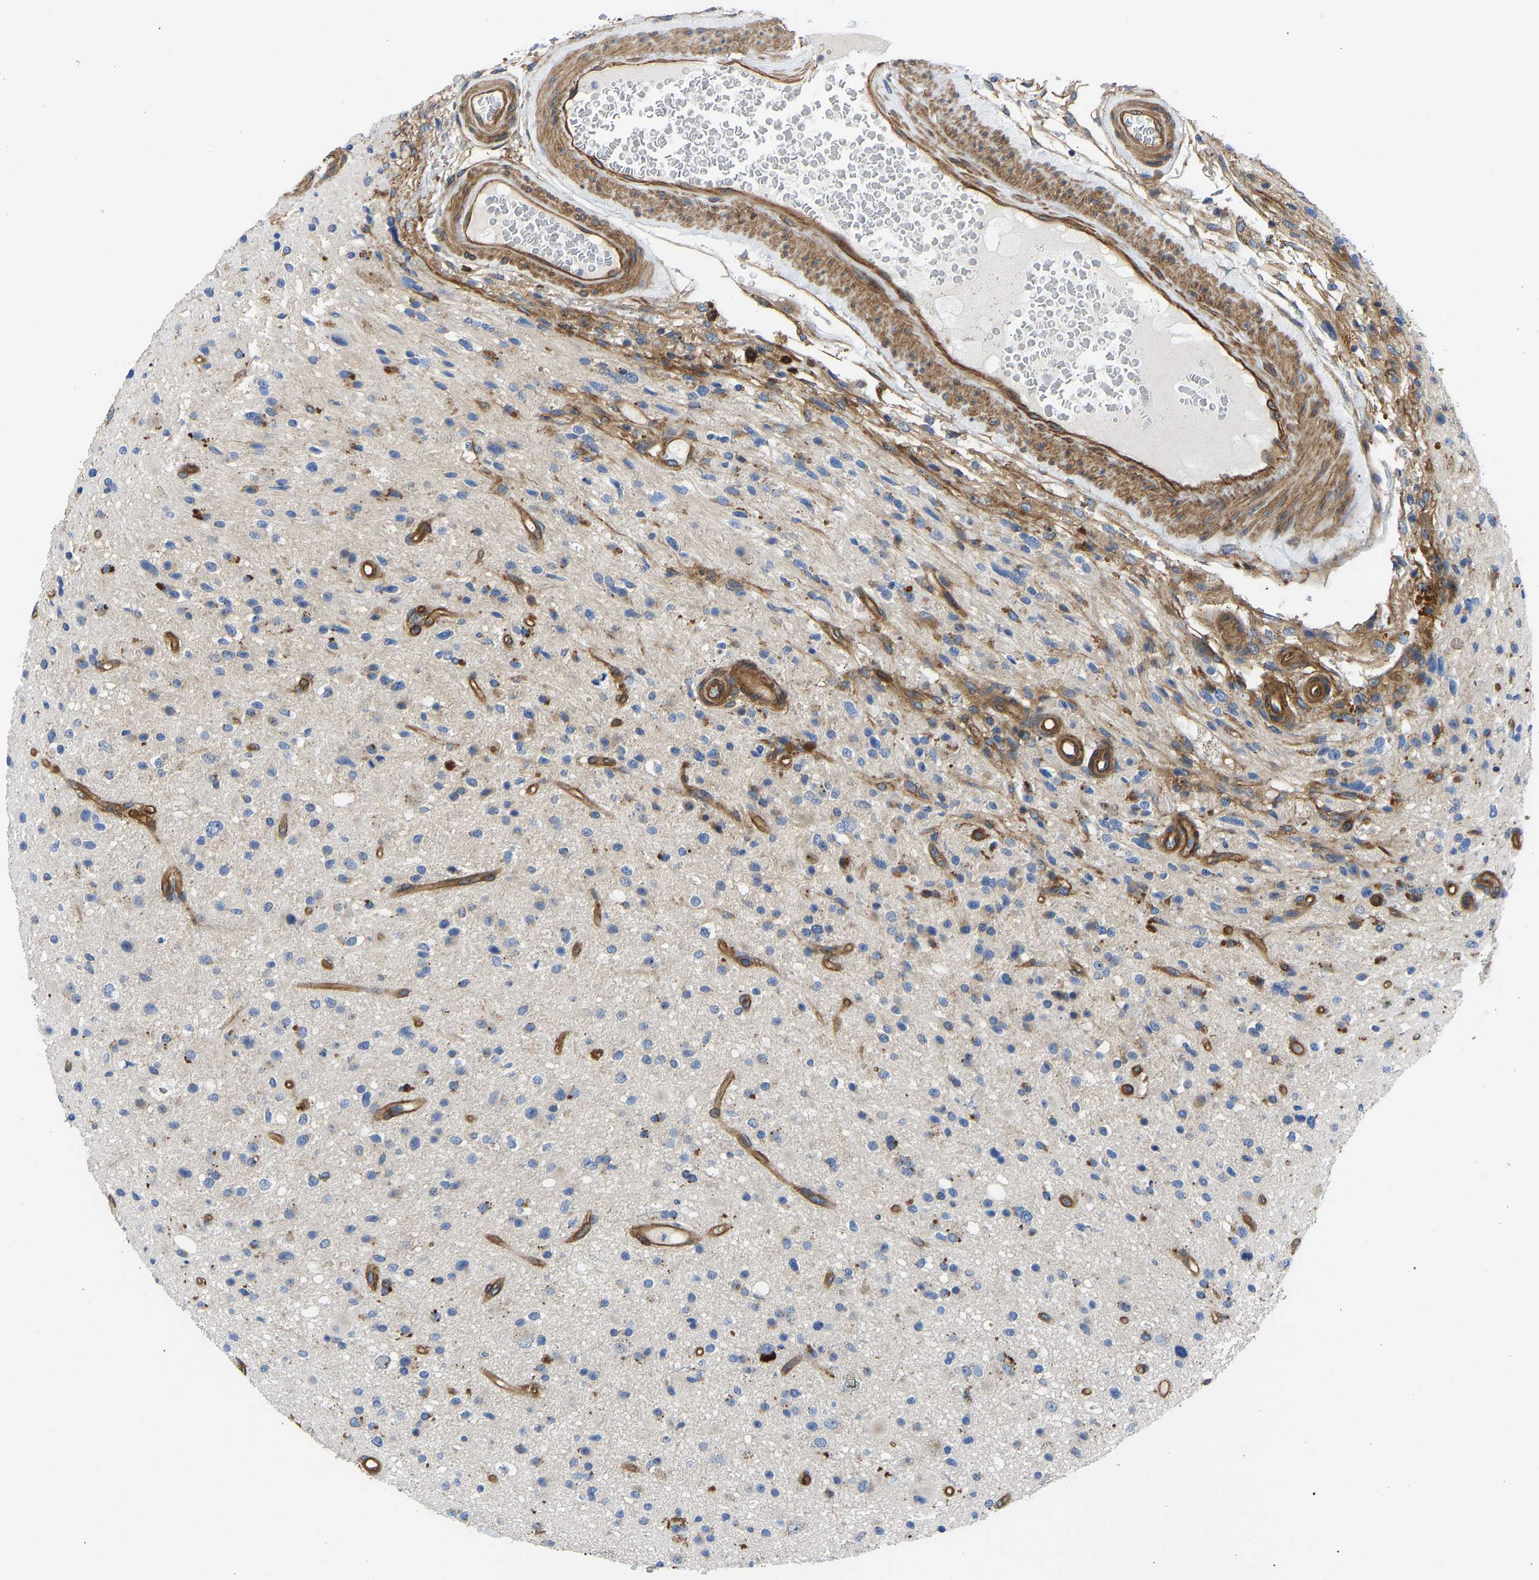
{"staining": {"intensity": "weak", "quantity": "<25%", "location": "cytoplasmic/membranous"}, "tissue": "glioma", "cell_type": "Tumor cells", "image_type": "cancer", "snomed": [{"axis": "morphology", "description": "Glioma, malignant, High grade"}, {"axis": "topography", "description": "Brain"}], "caption": "High power microscopy image of an immunohistochemistry (IHC) image of glioma, revealing no significant expression in tumor cells.", "gene": "MYO1C", "patient": {"sex": "male", "age": 33}}